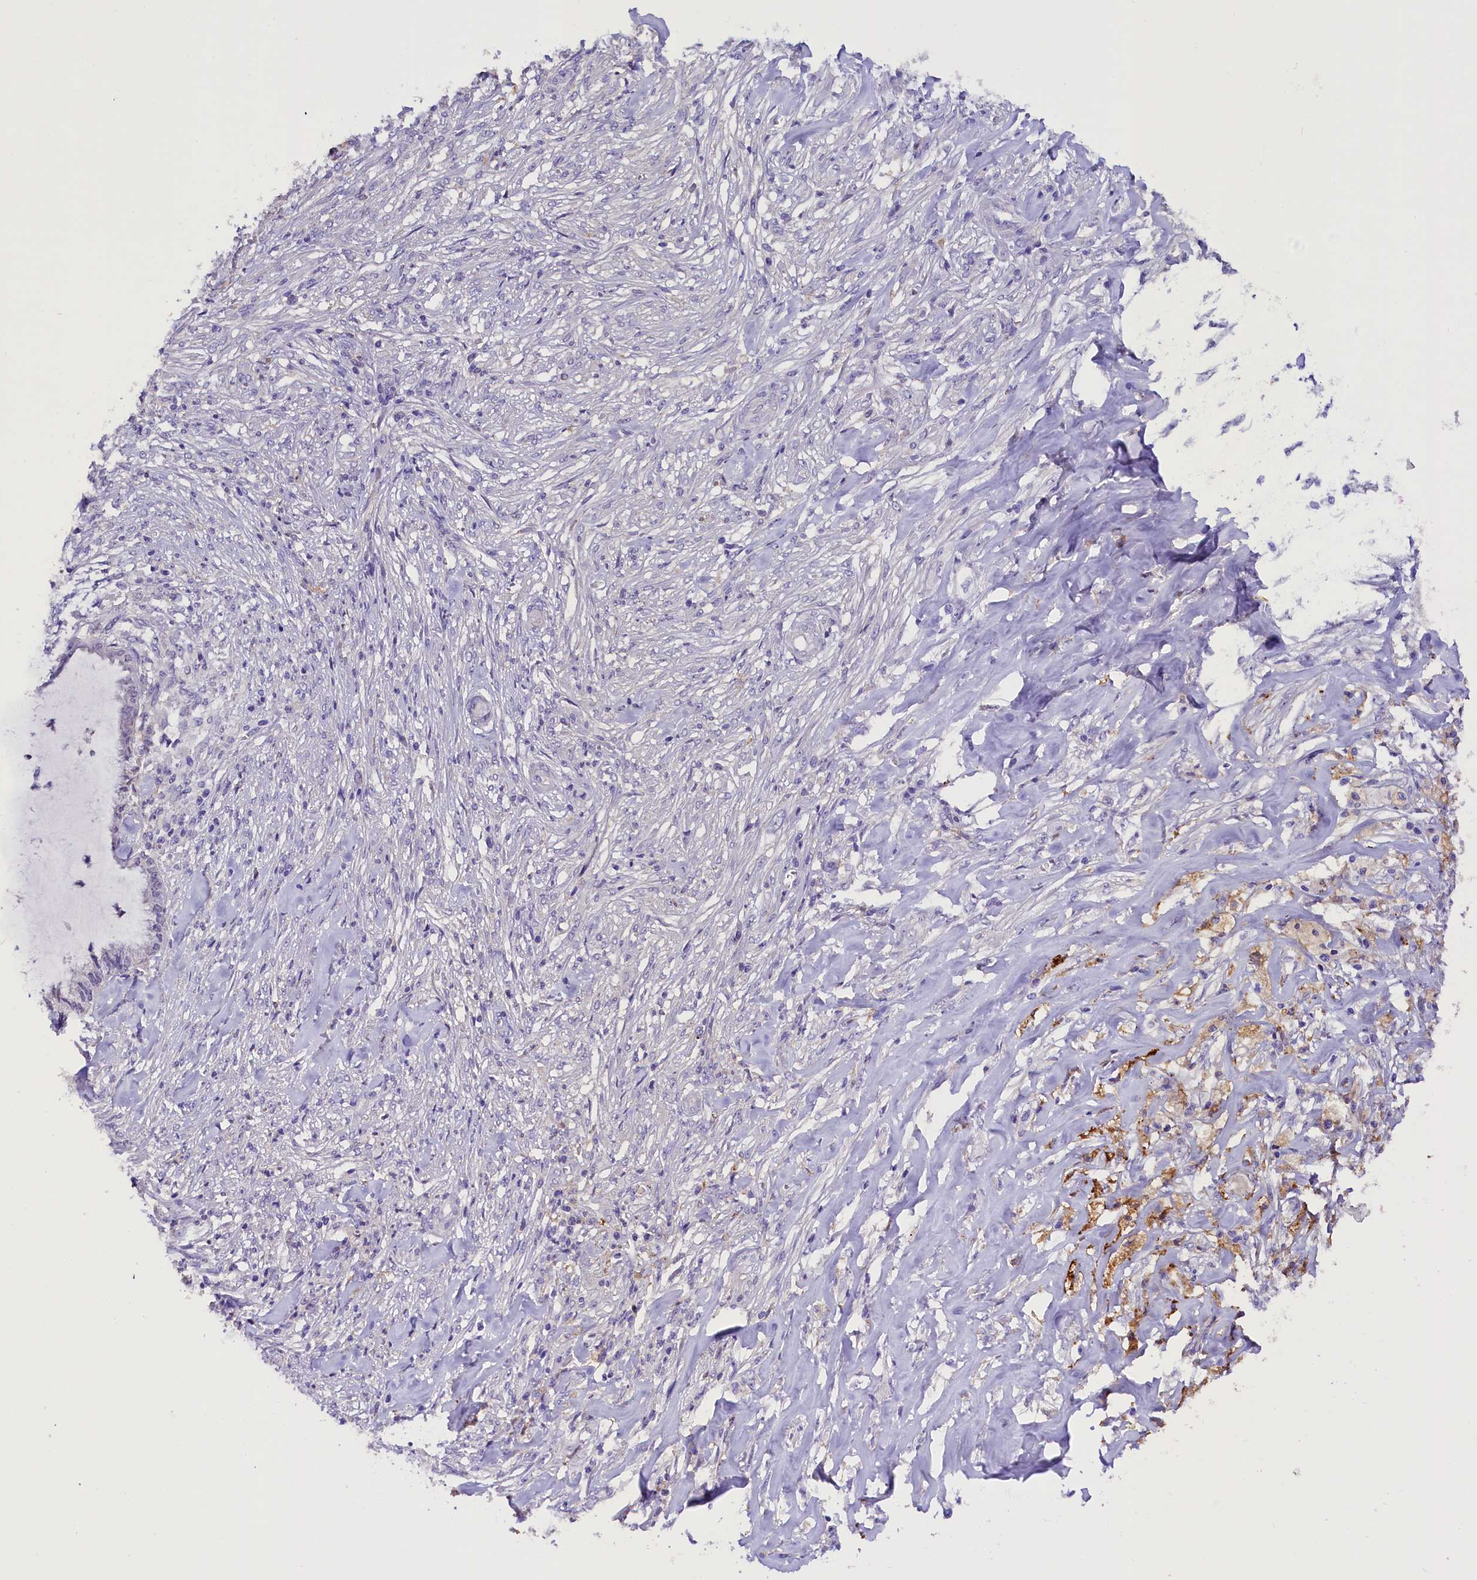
{"staining": {"intensity": "negative", "quantity": "none", "location": "none"}, "tissue": "endometrial cancer", "cell_type": "Tumor cells", "image_type": "cancer", "snomed": [{"axis": "morphology", "description": "Adenocarcinoma, NOS"}, {"axis": "topography", "description": "Endometrium"}], "caption": "The histopathology image exhibits no staining of tumor cells in endometrial adenocarcinoma.", "gene": "MEX3B", "patient": {"sex": "female", "age": 86}}